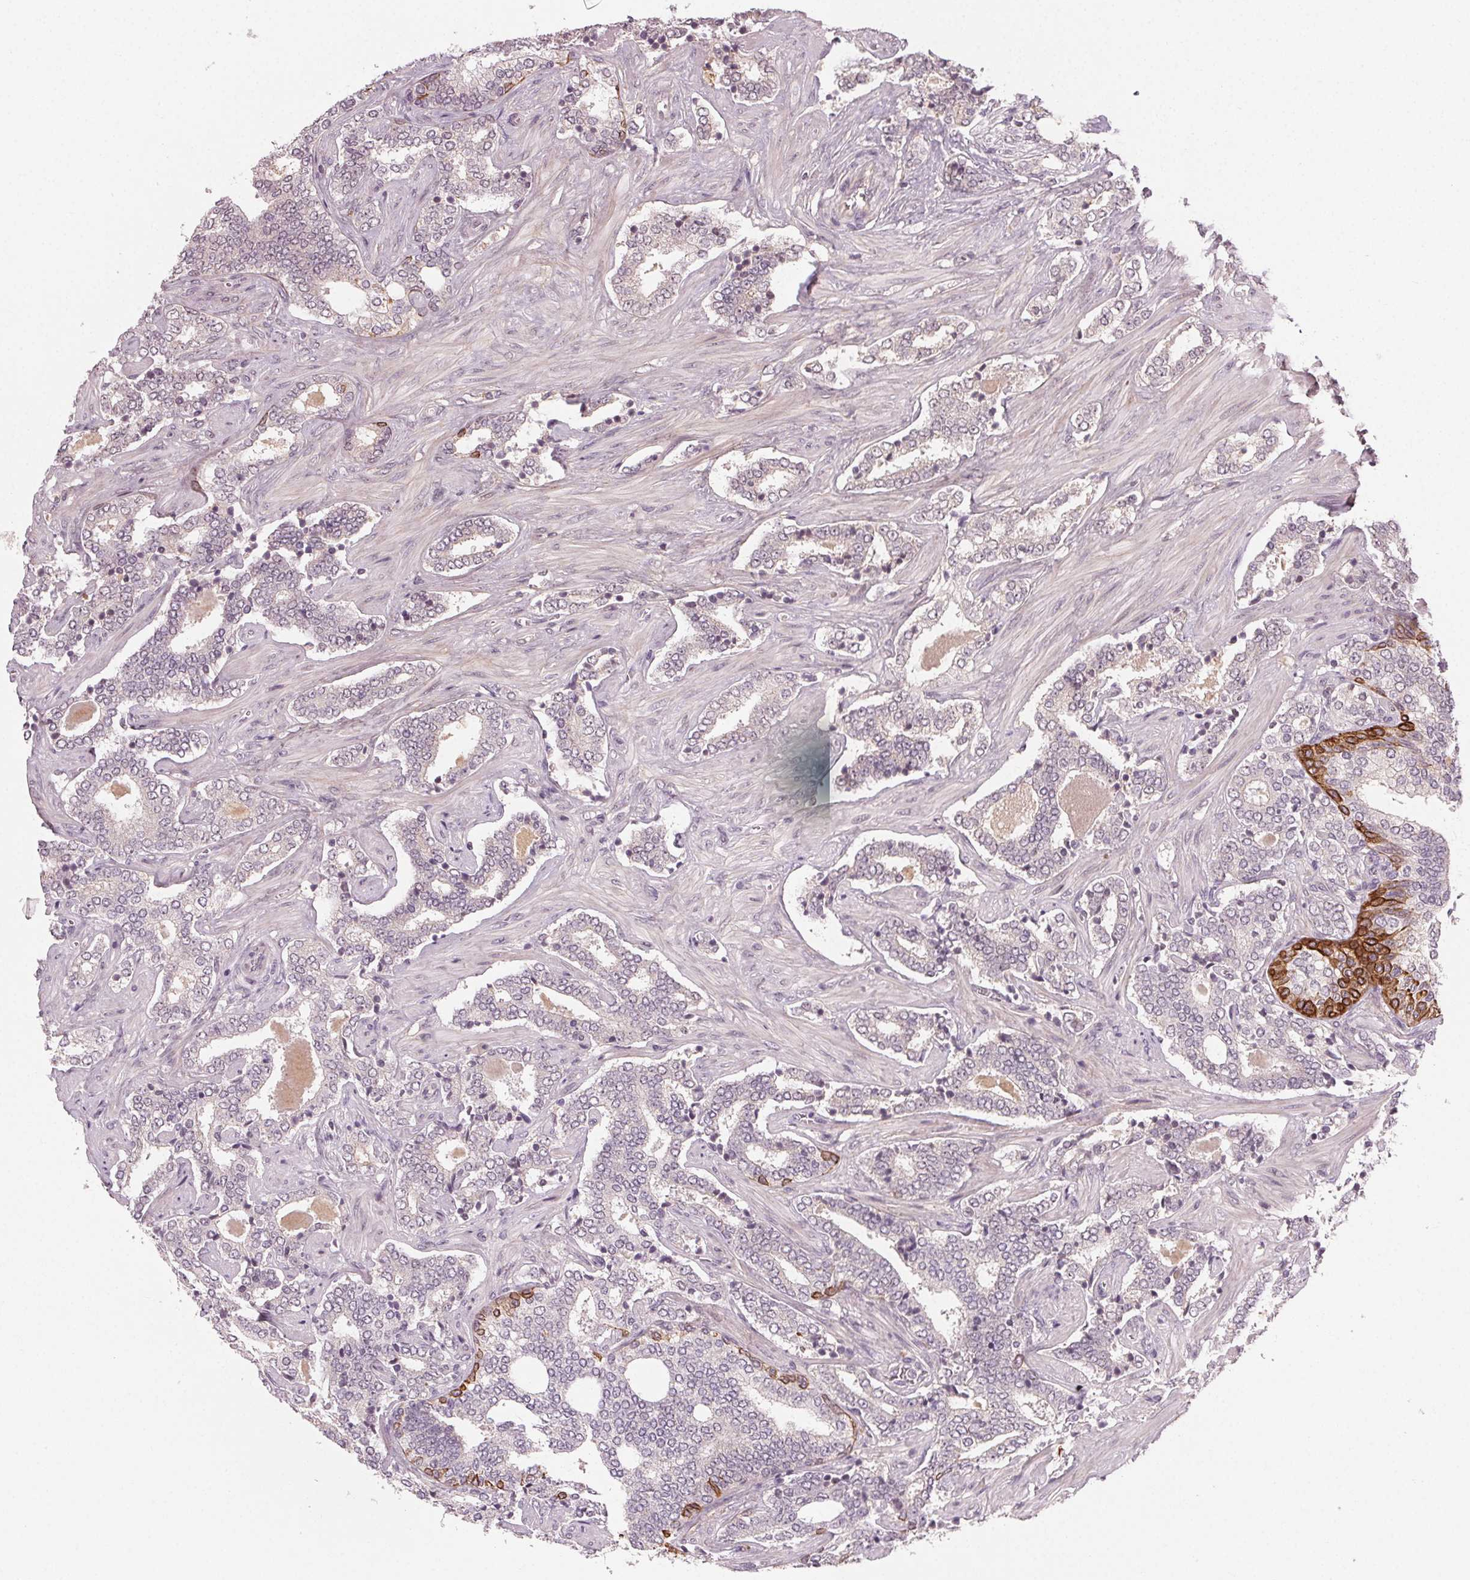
{"staining": {"intensity": "negative", "quantity": "none", "location": "none"}, "tissue": "prostate cancer", "cell_type": "Tumor cells", "image_type": "cancer", "snomed": [{"axis": "morphology", "description": "Adenocarcinoma, High grade"}, {"axis": "topography", "description": "Prostate"}], "caption": "An image of human prostate cancer (high-grade adenocarcinoma) is negative for staining in tumor cells.", "gene": "TUB", "patient": {"sex": "male", "age": 60}}